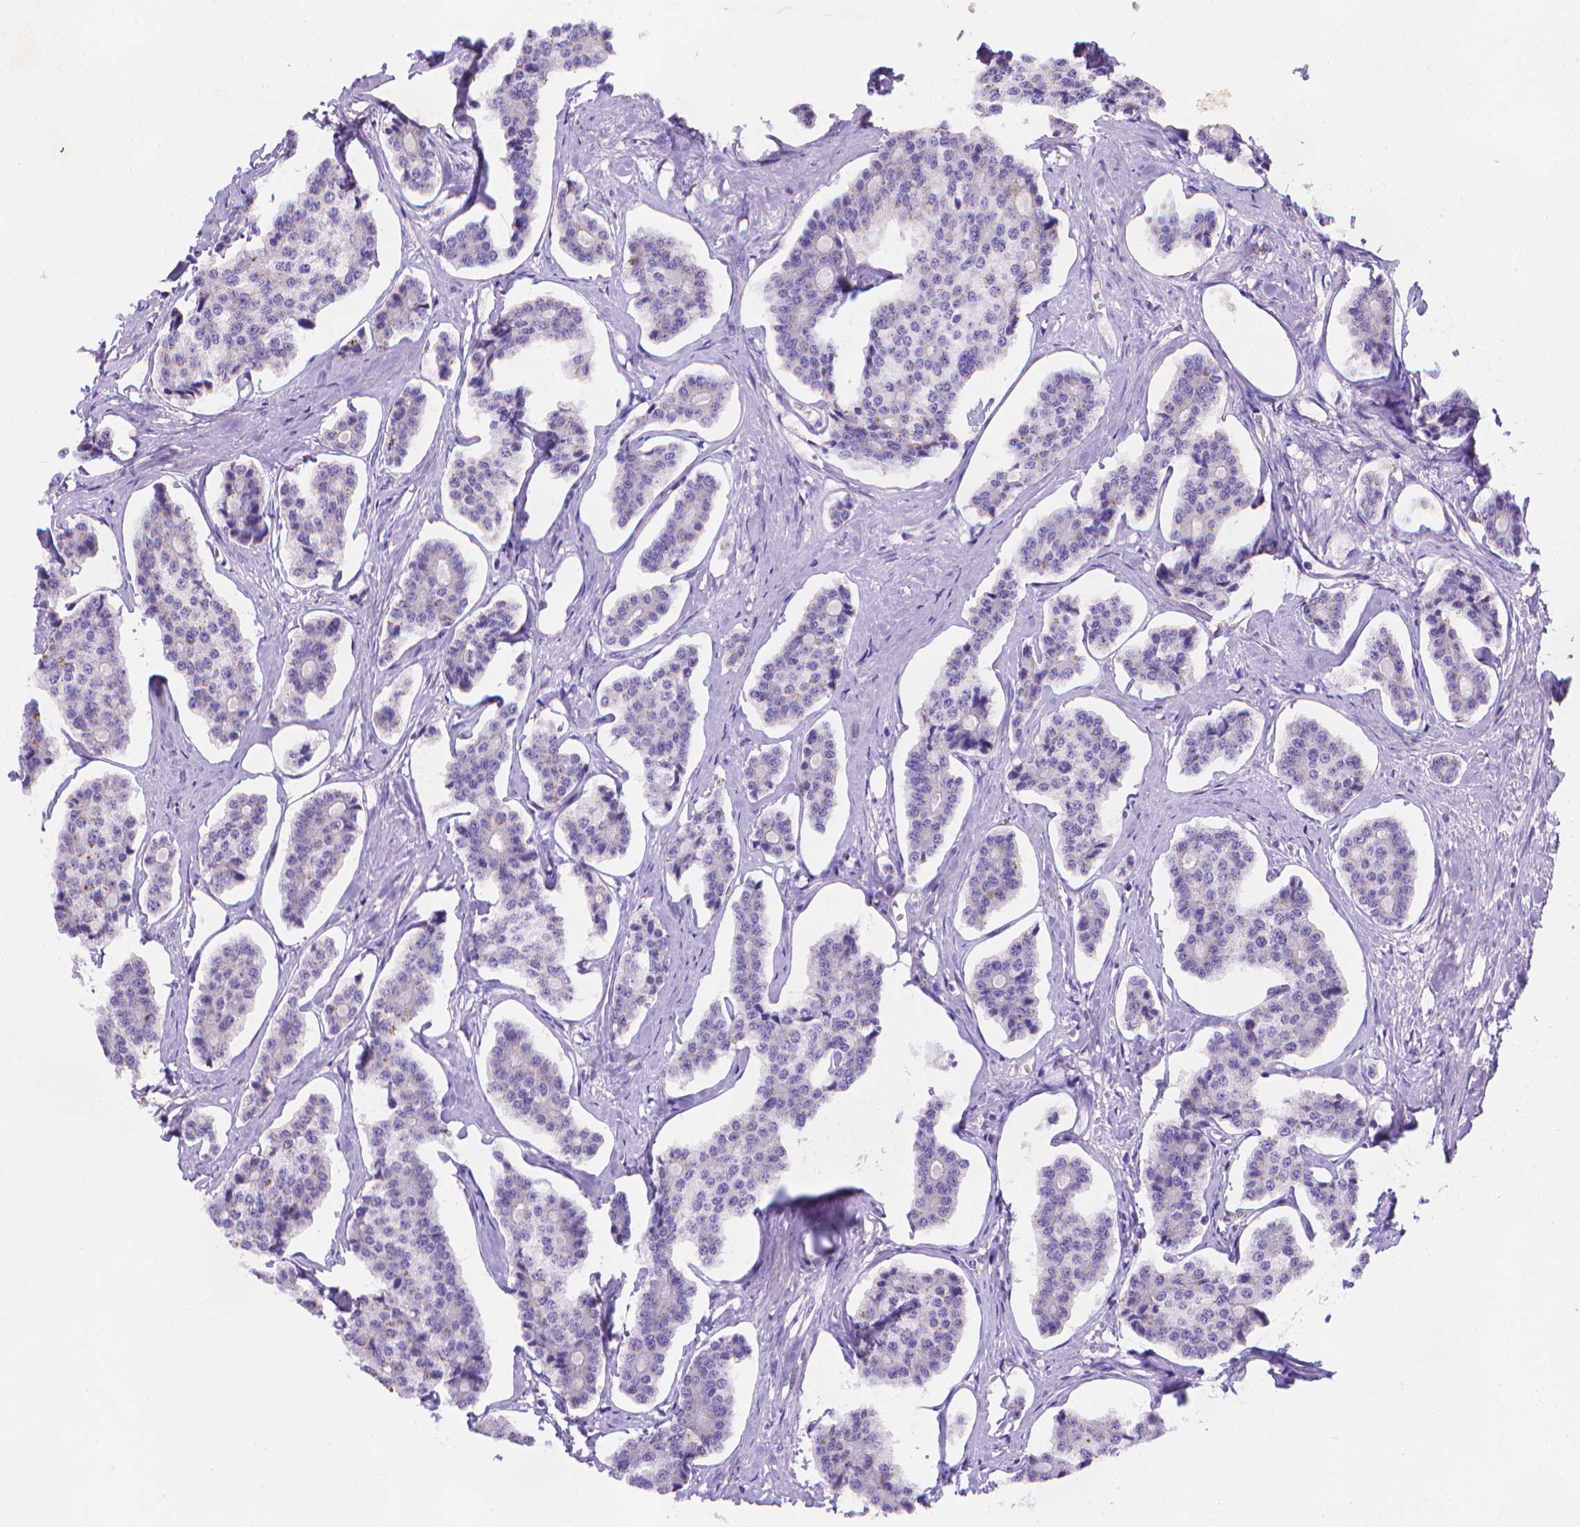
{"staining": {"intensity": "negative", "quantity": "none", "location": "none"}, "tissue": "carcinoid", "cell_type": "Tumor cells", "image_type": "cancer", "snomed": [{"axis": "morphology", "description": "Carcinoid, malignant, NOS"}, {"axis": "topography", "description": "Small intestine"}], "caption": "High power microscopy micrograph of an IHC photomicrograph of malignant carcinoid, revealing no significant staining in tumor cells.", "gene": "FGD2", "patient": {"sex": "female", "age": 65}}